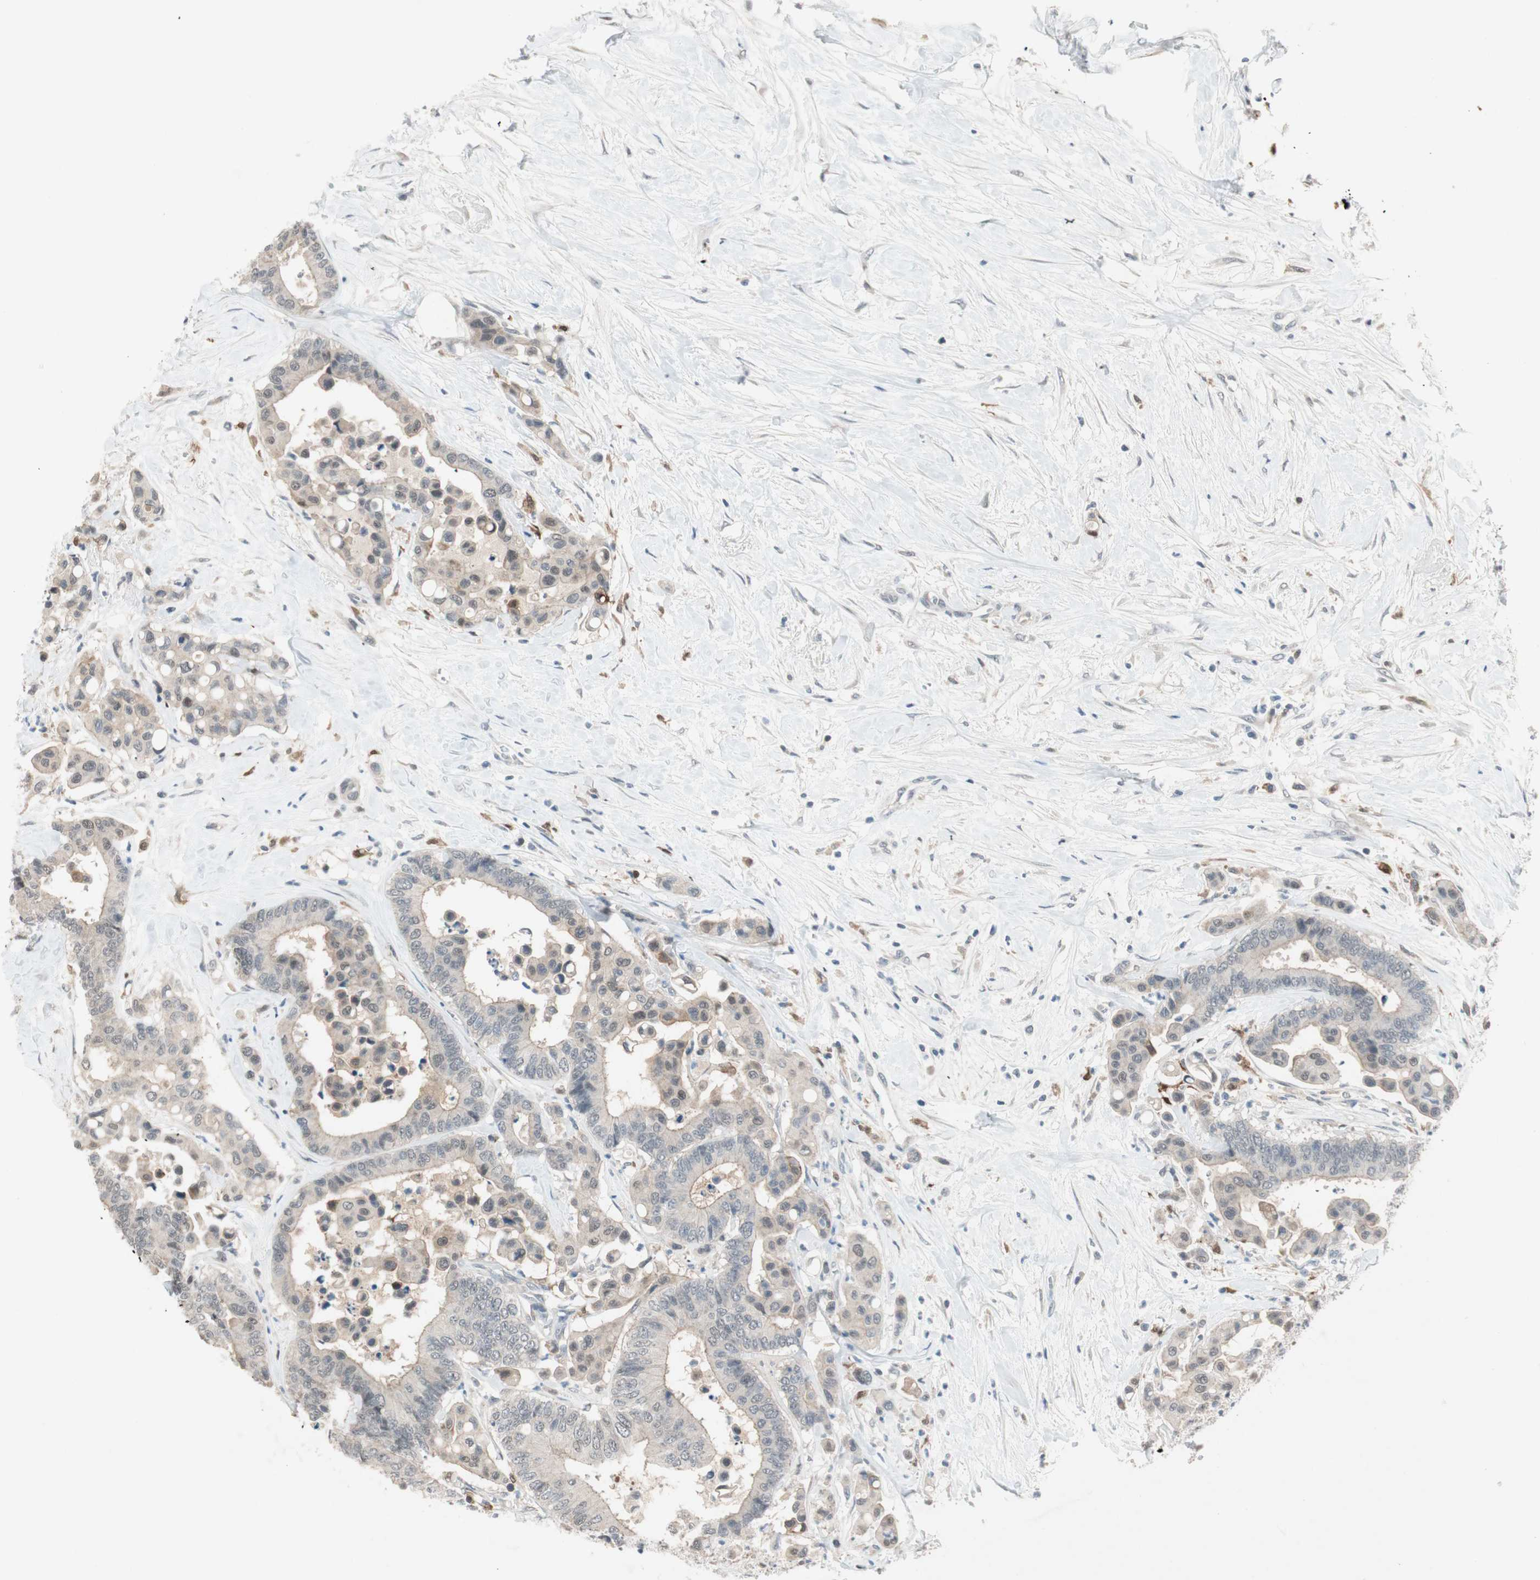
{"staining": {"intensity": "weak", "quantity": "25%-75%", "location": "cytoplasmic/membranous"}, "tissue": "colorectal cancer", "cell_type": "Tumor cells", "image_type": "cancer", "snomed": [{"axis": "morphology", "description": "Normal tissue, NOS"}, {"axis": "morphology", "description": "Adenocarcinoma, NOS"}, {"axis": "topography", "description": "Colon"}], "caption": "Immunohistochemistry staining of adenocarcinoma (colorectal), which shows low levels of weak cytoplasmic/membranous expression in approximately 25%-75% of tumor cells indicating weak cytoplasmic/membranous protein expression. The staining was performed using DAB (brown) for protein detection and nuclei were counterstained in hematoxylin (blue).", "gene": "RTL6", "patient": {"sex": "male", "age": 82}}